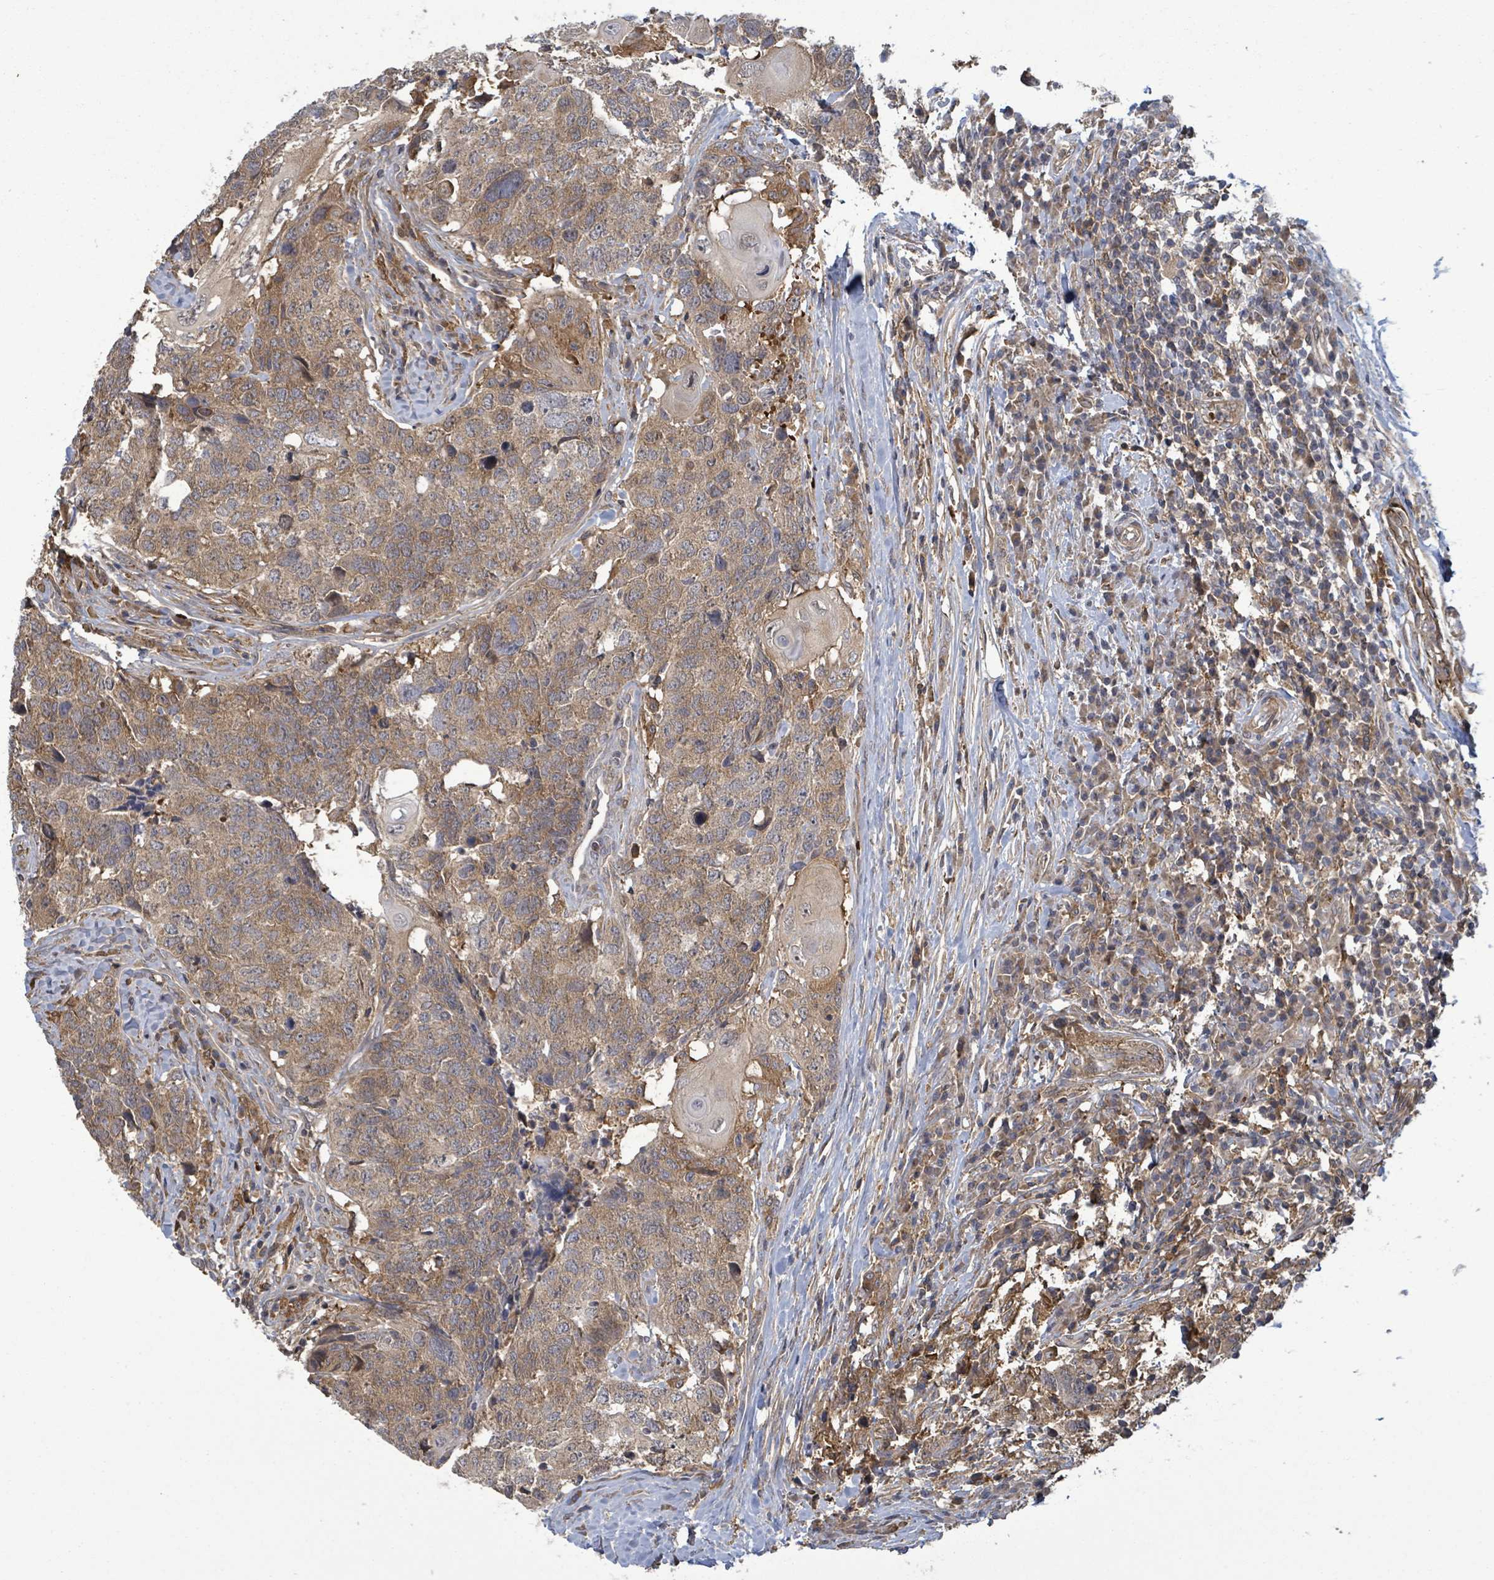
{"staining": {"intensity": "moderate", "quantity": ">75%", "location": "cytoplasmic/membranous"}, "tissue": "head and neck cancer", "cell_type": "Tumor cells", "image_type": "cancer", "snomed": [{"axis": "morphology", "description": "Normal tissue, NOS"}, {"axis": "morphology", "description": "Squamous cell carcinoma, NOS"}, {"axis": "topography", "description": "Skeletal muscle"}, {"axis": "topography", "description": "Vascular tissue"}, {"axis": "topography", "description": "Peripheral nerve tissue"}, {"axis": "topography", "description": "Head-Neck"}], "caption": "Moderate cytoplasmic/membranous staining is present in about >75% of tumor cells in head and neck squamous cell carcinoma. (Stains: DAB (3,3'-diaminobenzidine) in brown, nuclei in blue, Microscopy: brightfield microscopy at high magnification).", "gene": "MAP3K6", "patient": {"sex": "male", "age": 66}}